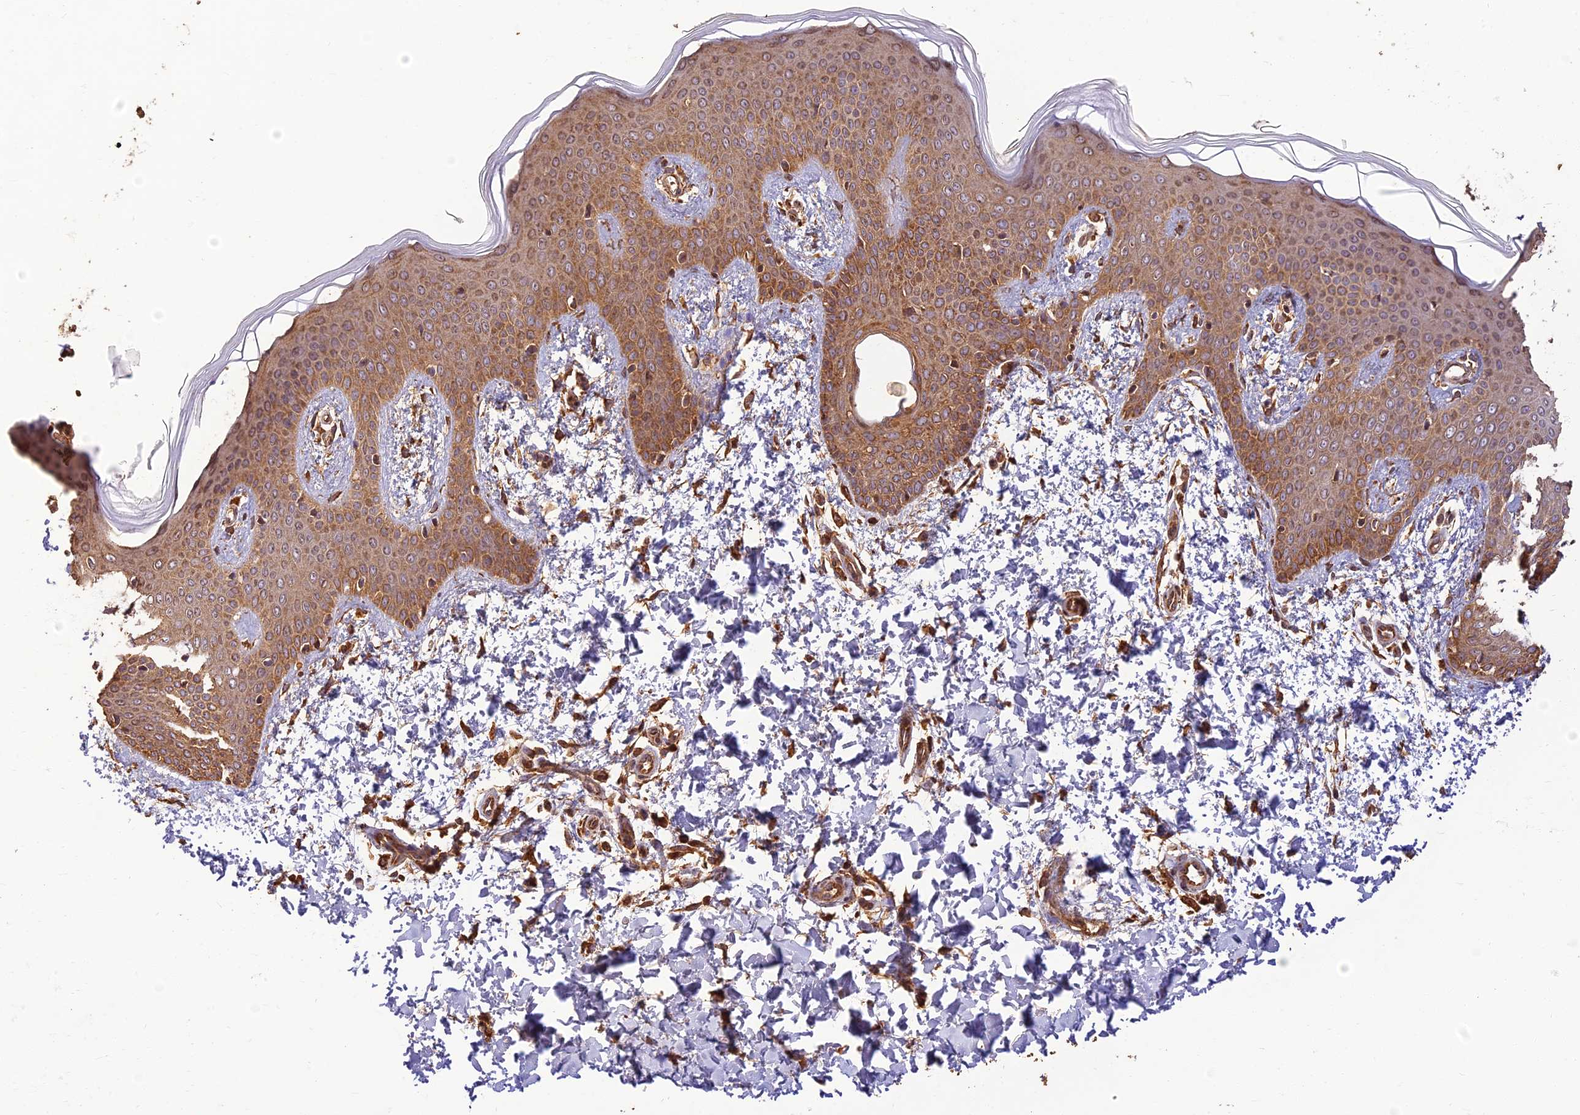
{"staining": {"intensity": "strong", "quantity": ">75%", "location": "cytoplasmic/membranous"}, "tissue": "skin", "cell_type": "Fibroblasts", "image_type": "normal", "snomed": [{"axis": "morphology", "description": "Normal tissue, NOS"}, {"axis": "topography", "description": "Skin"}], "caption": "High-power microscopy captured an IHC histopathology image of normal skin, revealing strong cytoplasmic/membranous expression in approximately >75% of fibroblasts. (Stains: DAB in brown, nuclei in blue, Microscopy: brightfield microscopy at high magnification).", "gene": "CORO1C", "patient": {"sex": "male", "age": 36}}